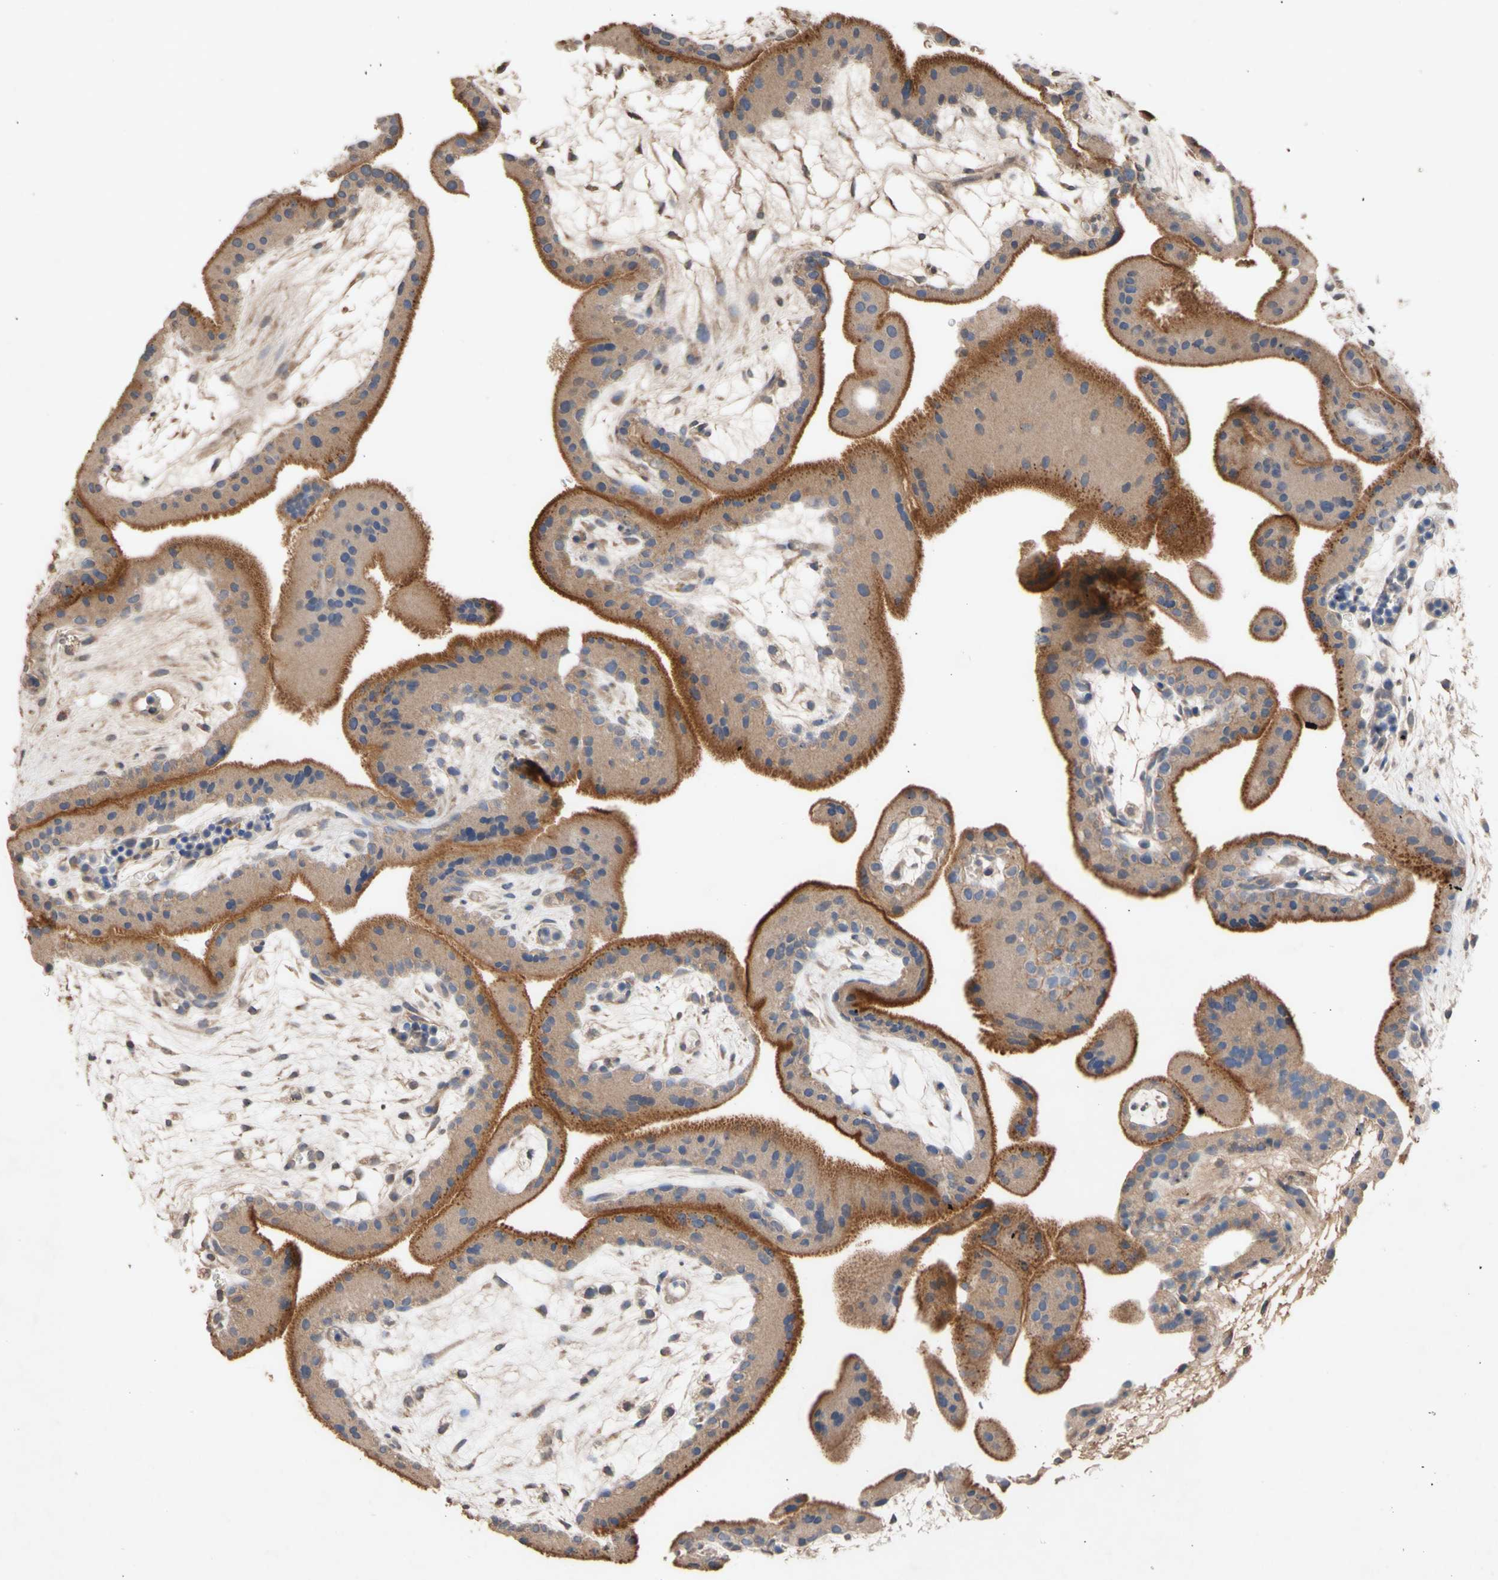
{"staining": {"intensity": "strong", "quantity": ">75%", "location": "cytoplasmic/membranous"}, "tissue": "placenta", "cell_type": "Trophoblastic cells", "image_type": "normal", "snomed": [{"axis": "morphology", "description": "Normal tissue, NOS"}, {"axis": "topography", "description": "Placenta"}], "caption": "High-power microscopy captured an immunohistochemistry histopathology image of normal placenta, revealing strong cytoplasmic/membranous positivity in approximately >75% of trophoblastic cells.", "gene": "NECTIN3", "patient": {"sex": "female", "age": 19}}